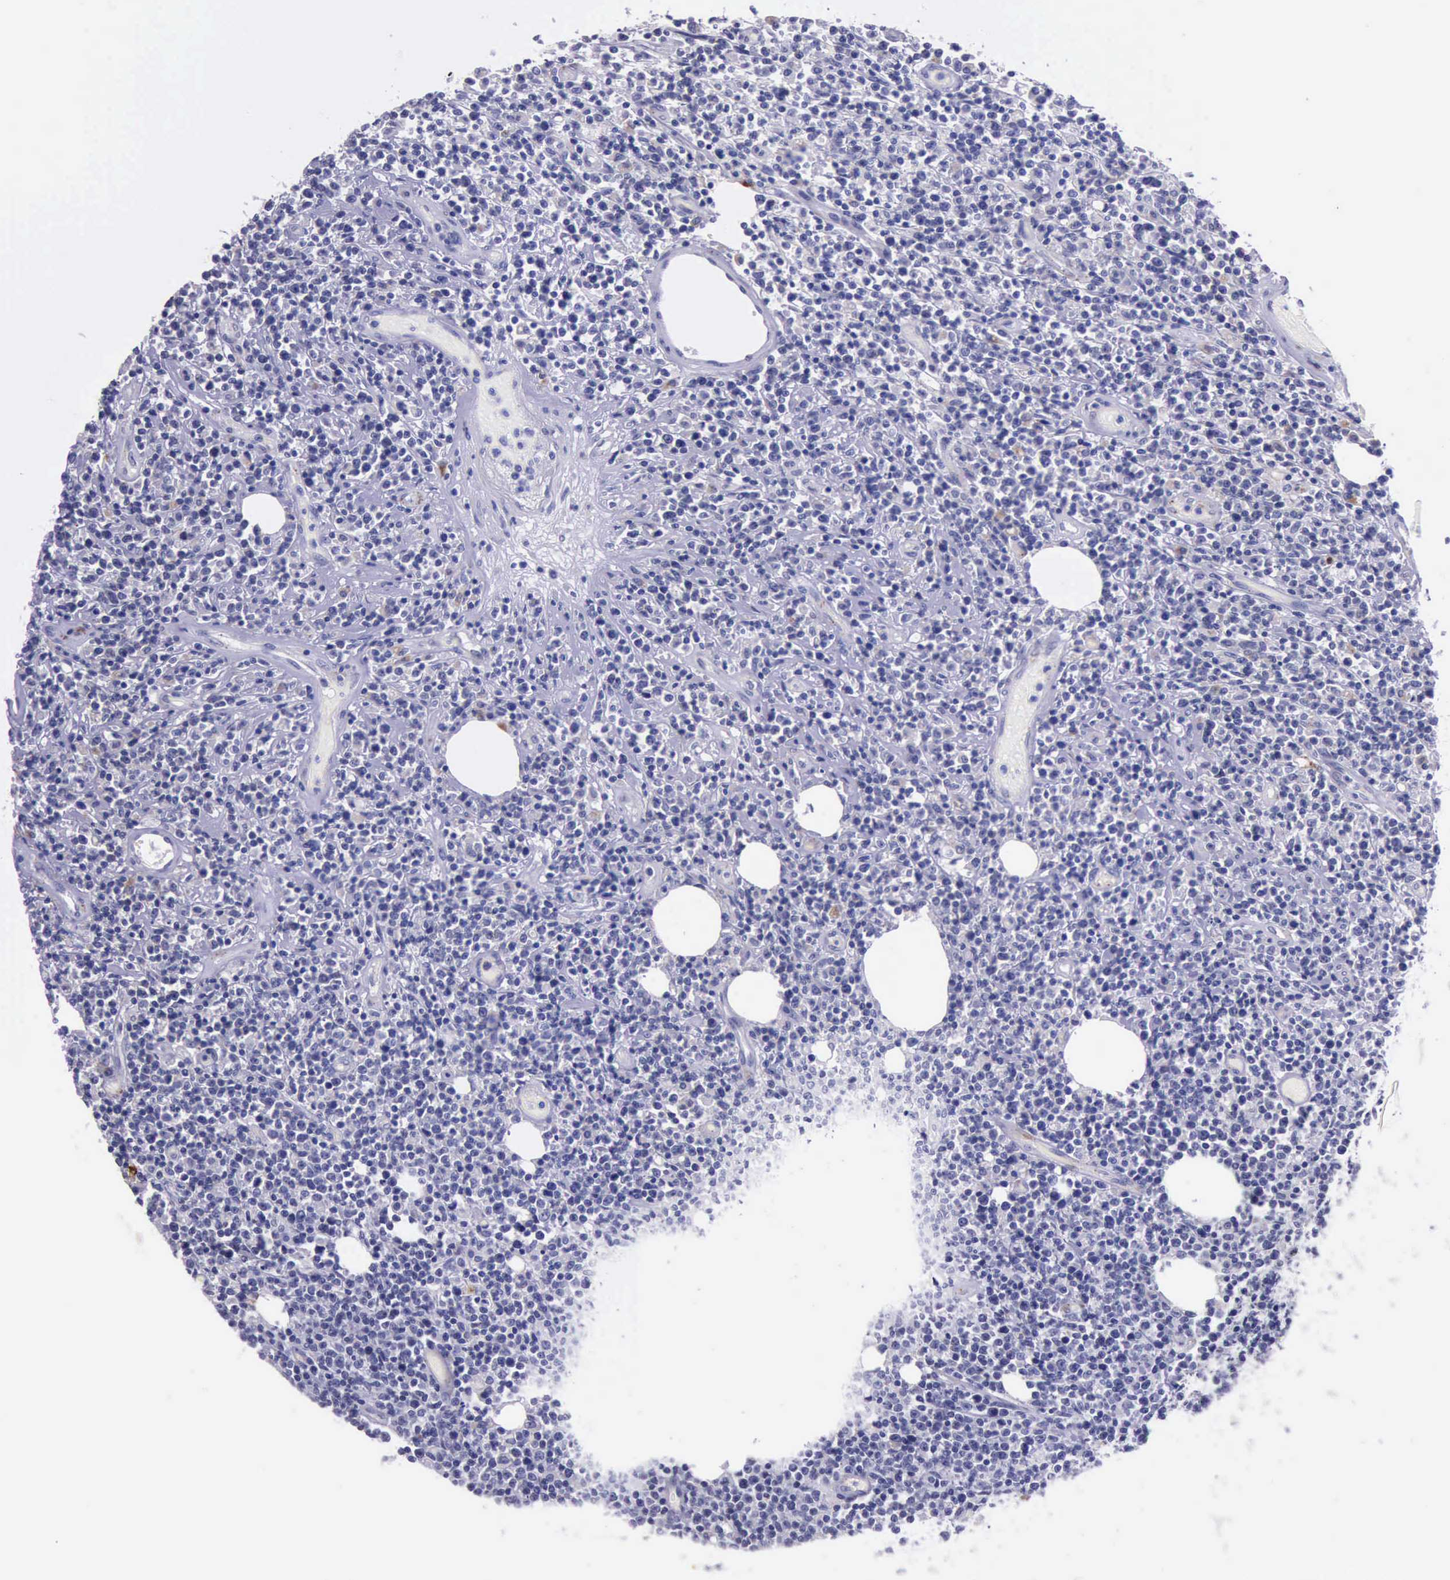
{"staining": {"intensity": "negative", "quantity": "none", "location": "none"}, "tissue": "lymphoma", "cell_type": "Tumor cells", "image_type": "cancer", "snomed": [{"axis": "morphology", "description": "Malignant lymphoma, non-Hodgkin's type, High grade"}, {"axis": "topography", "description": "Colon"}], "caption": "An image of malignant lymphoma, non-Hodgkin's type (high-grade) stained for a protein exhibits no brown staining in tumor cells.", "gene": "GLA", "patient": {"sex": "male", "age": 82}}